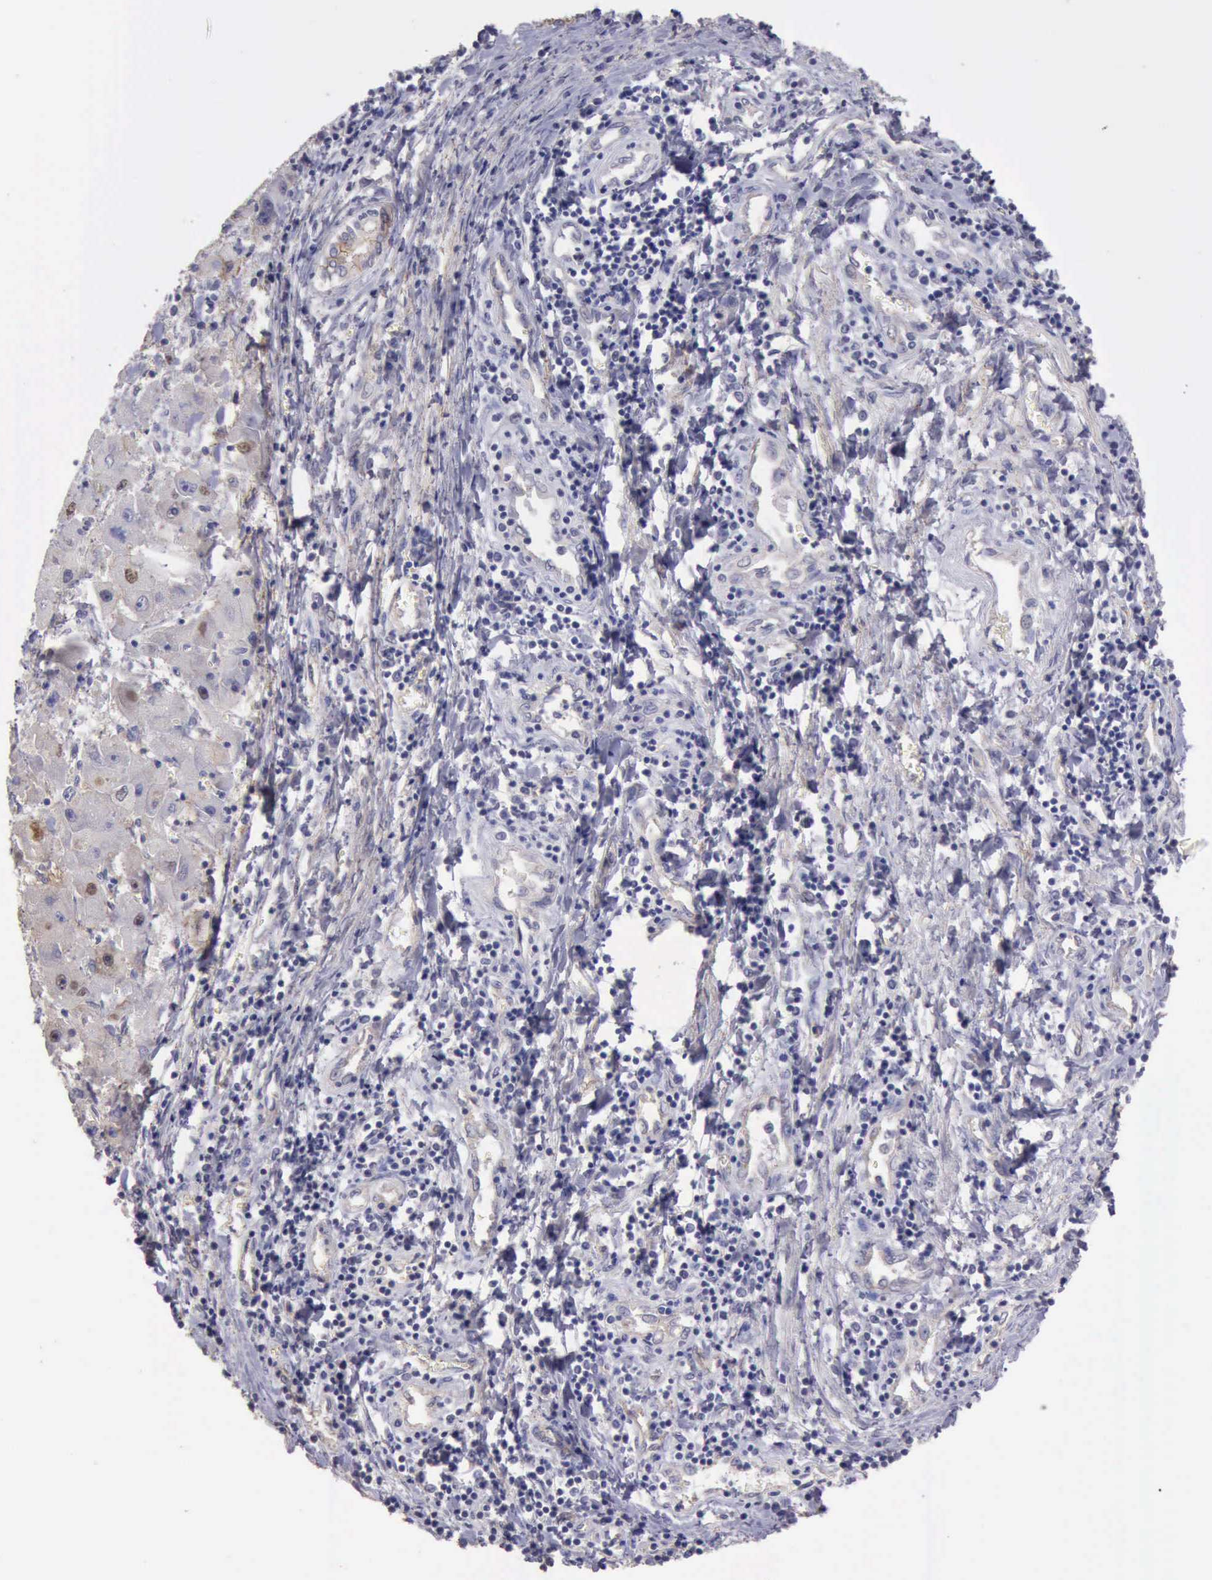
{"staining": {"intensity": "moderate", "quantity": "25%-75%", "location": "cytoplasmic/membranous"}, "tissue": "liver cancer", "cell_type": "Tumor cells", "image_type": "cancer", "snomed": [{"axis": "morphology", "description": "Carcinoma, Hepatocellular, NOS"}, {"axis": "topography", "description": "Liver"}], "caption": "Immunohistochemistry (IHC) image of liver cancer (hepatocellular carcinoma) stained for a protein (brown), which reveals medium levels of moderate cytoplasmic/membranous expression in about 25%-75% of tumor cells.", "gene": "KCND1", "patient": {"sex": "male", "age": 24}}